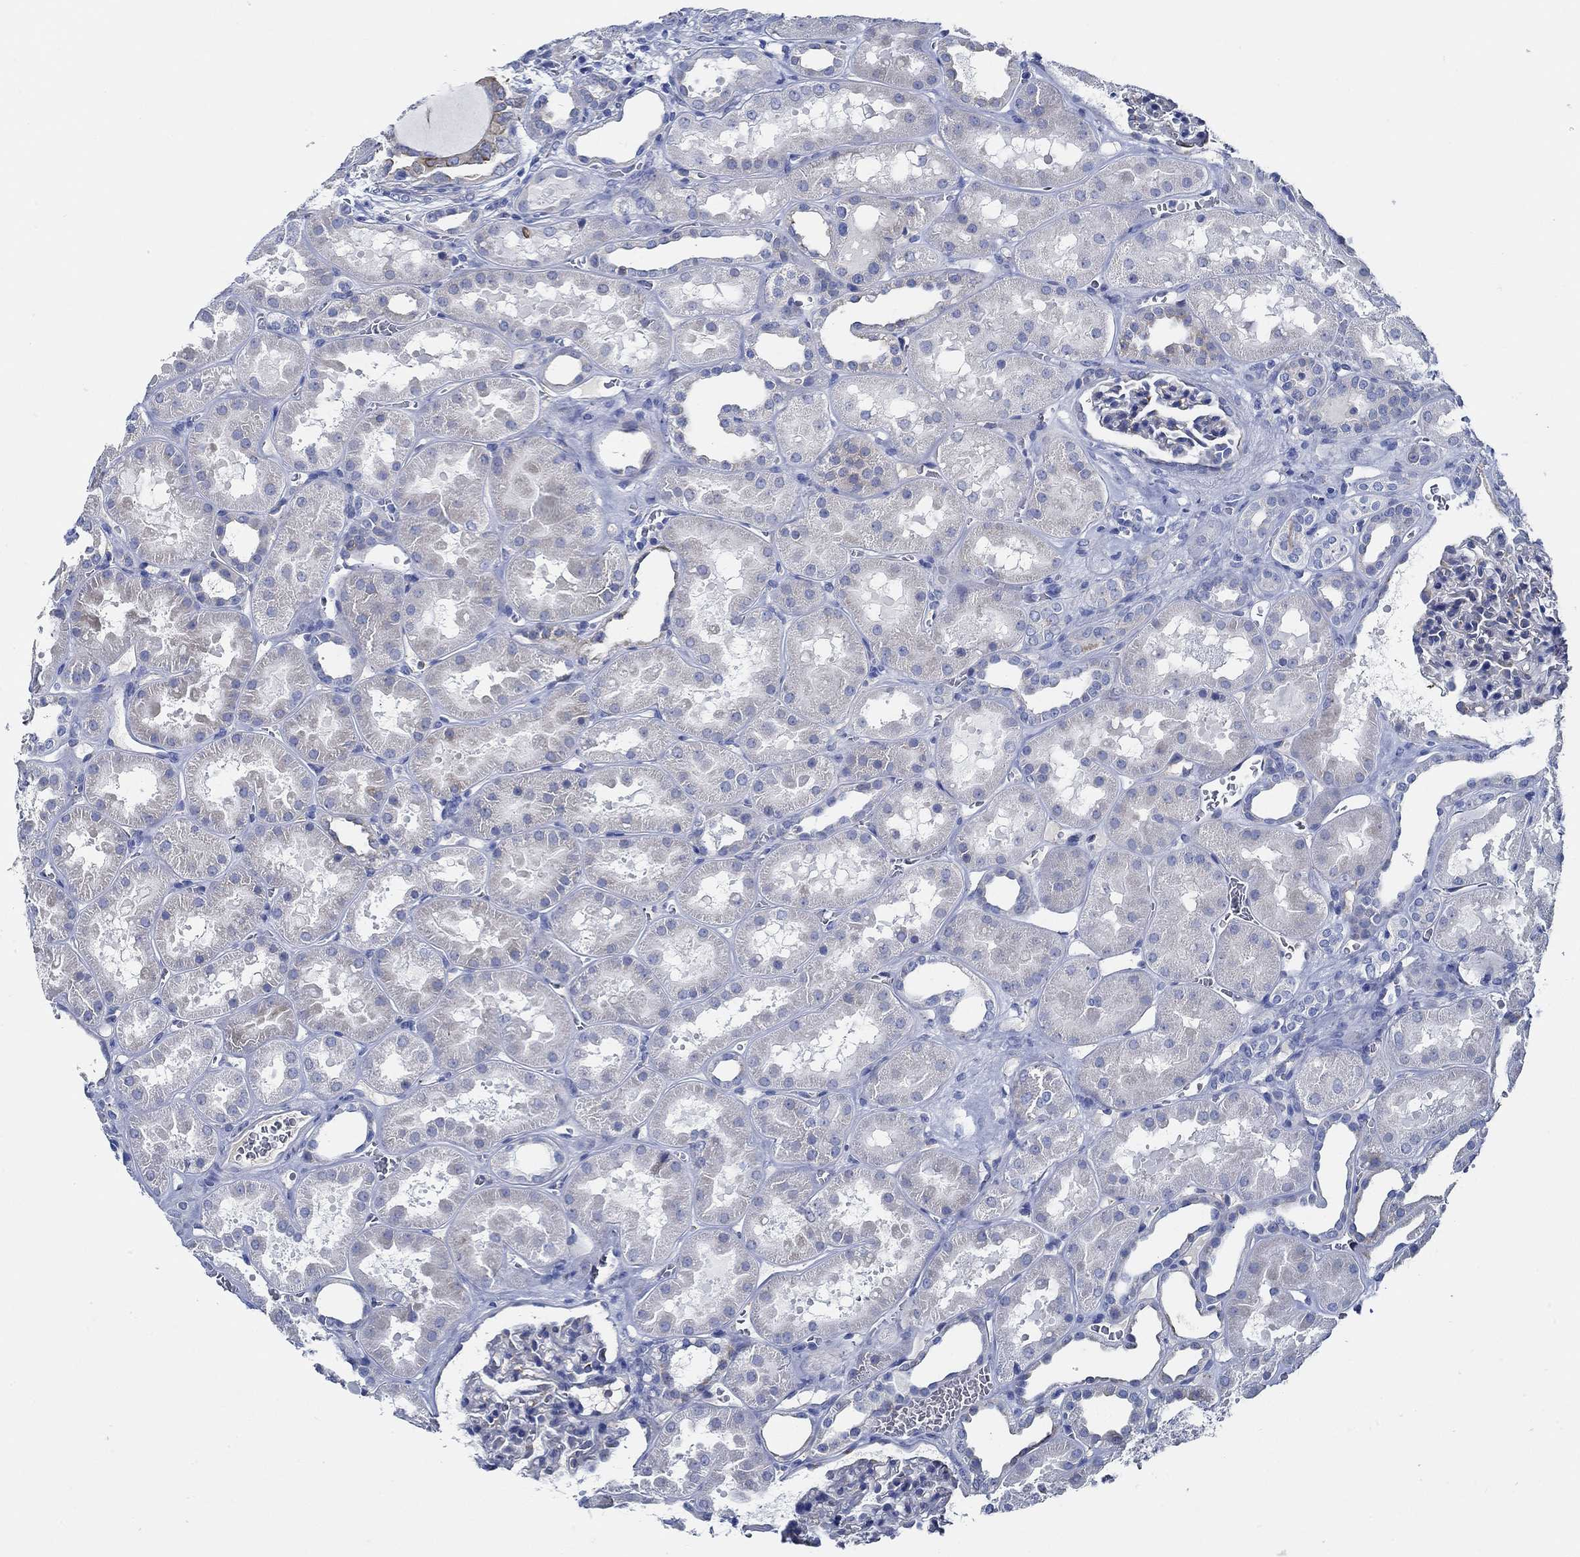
{"staining": {"intensity": "negative", "quantity": "none", "location": "none"}, "tissue": "kidney", "cell_type": "Cells in glomeruli", "image_type": "normal", "snomed": [{"axis": "morphology", "description": "Normal tissue, NOS"}, {"axis": "topography", "description": "Kidney"}], "caption": "High power microscopy histopathology image of an IHC histopathology image of benign kidney, revealing no significant staining in cells in glomeruli.", "gene": "HECW2", "patient": {"sex": "female", "age": 41}}